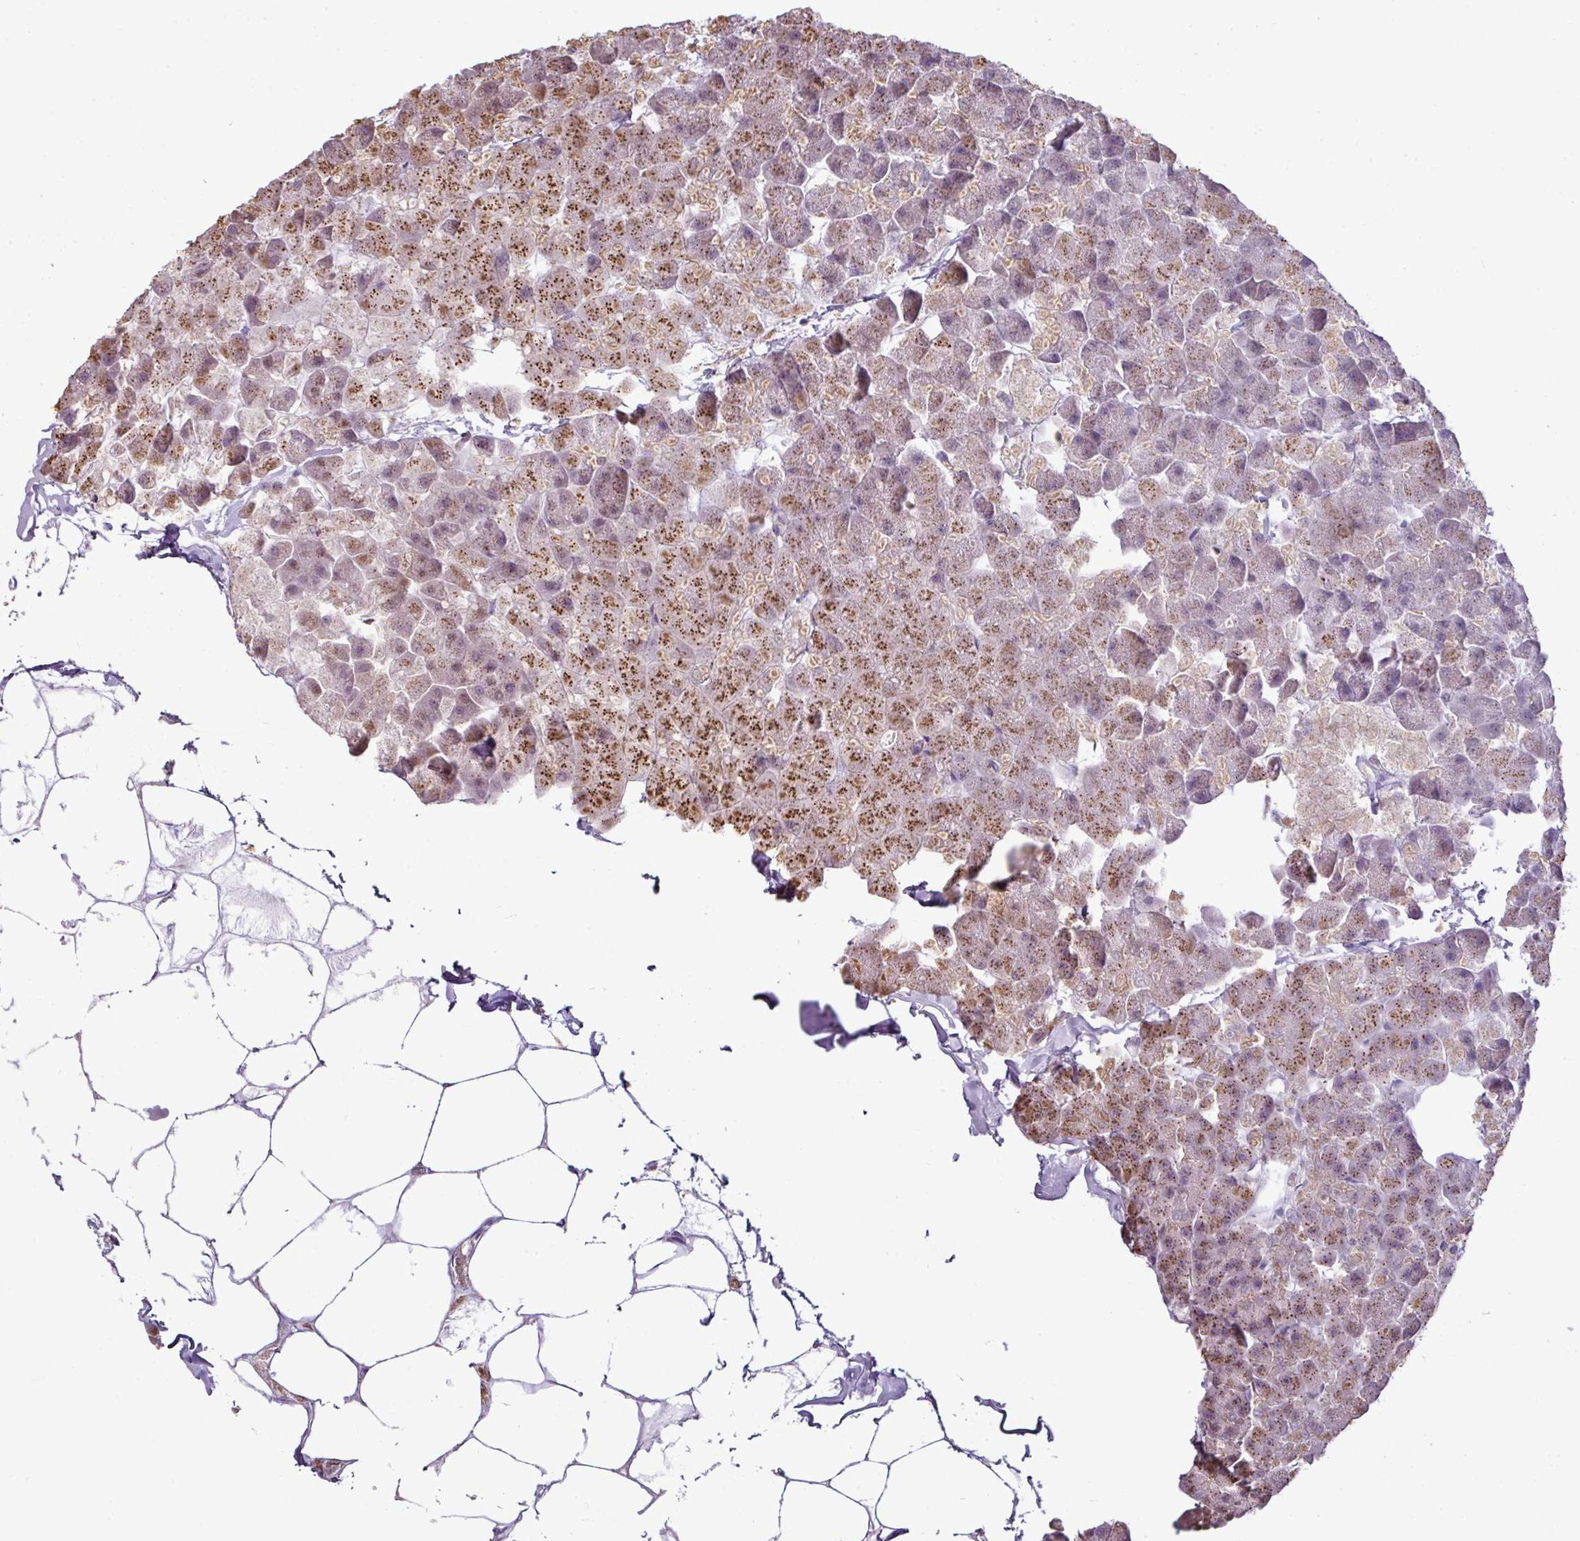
{"staining": {"intensity": "moderate", "quantity": "25%-75%", "location": "cytoplasmic/membranous"}, "tissue": "pancreas", "cell_type": "Exocrine glandular cells", "image_type": "normal", "snomed": [{"axis": "morphology", "description": "Normal tissue, NOS"}, {"axis": "topography", "description": "Pancreas"}], "caption": "The immunohistochemical stain highlights moderate cytoplasmic/membranous positivity in exocrine glandular cells of benign pancreas.", "gene": "JPH2", "patient": {"sex": "male", "age": 35}}